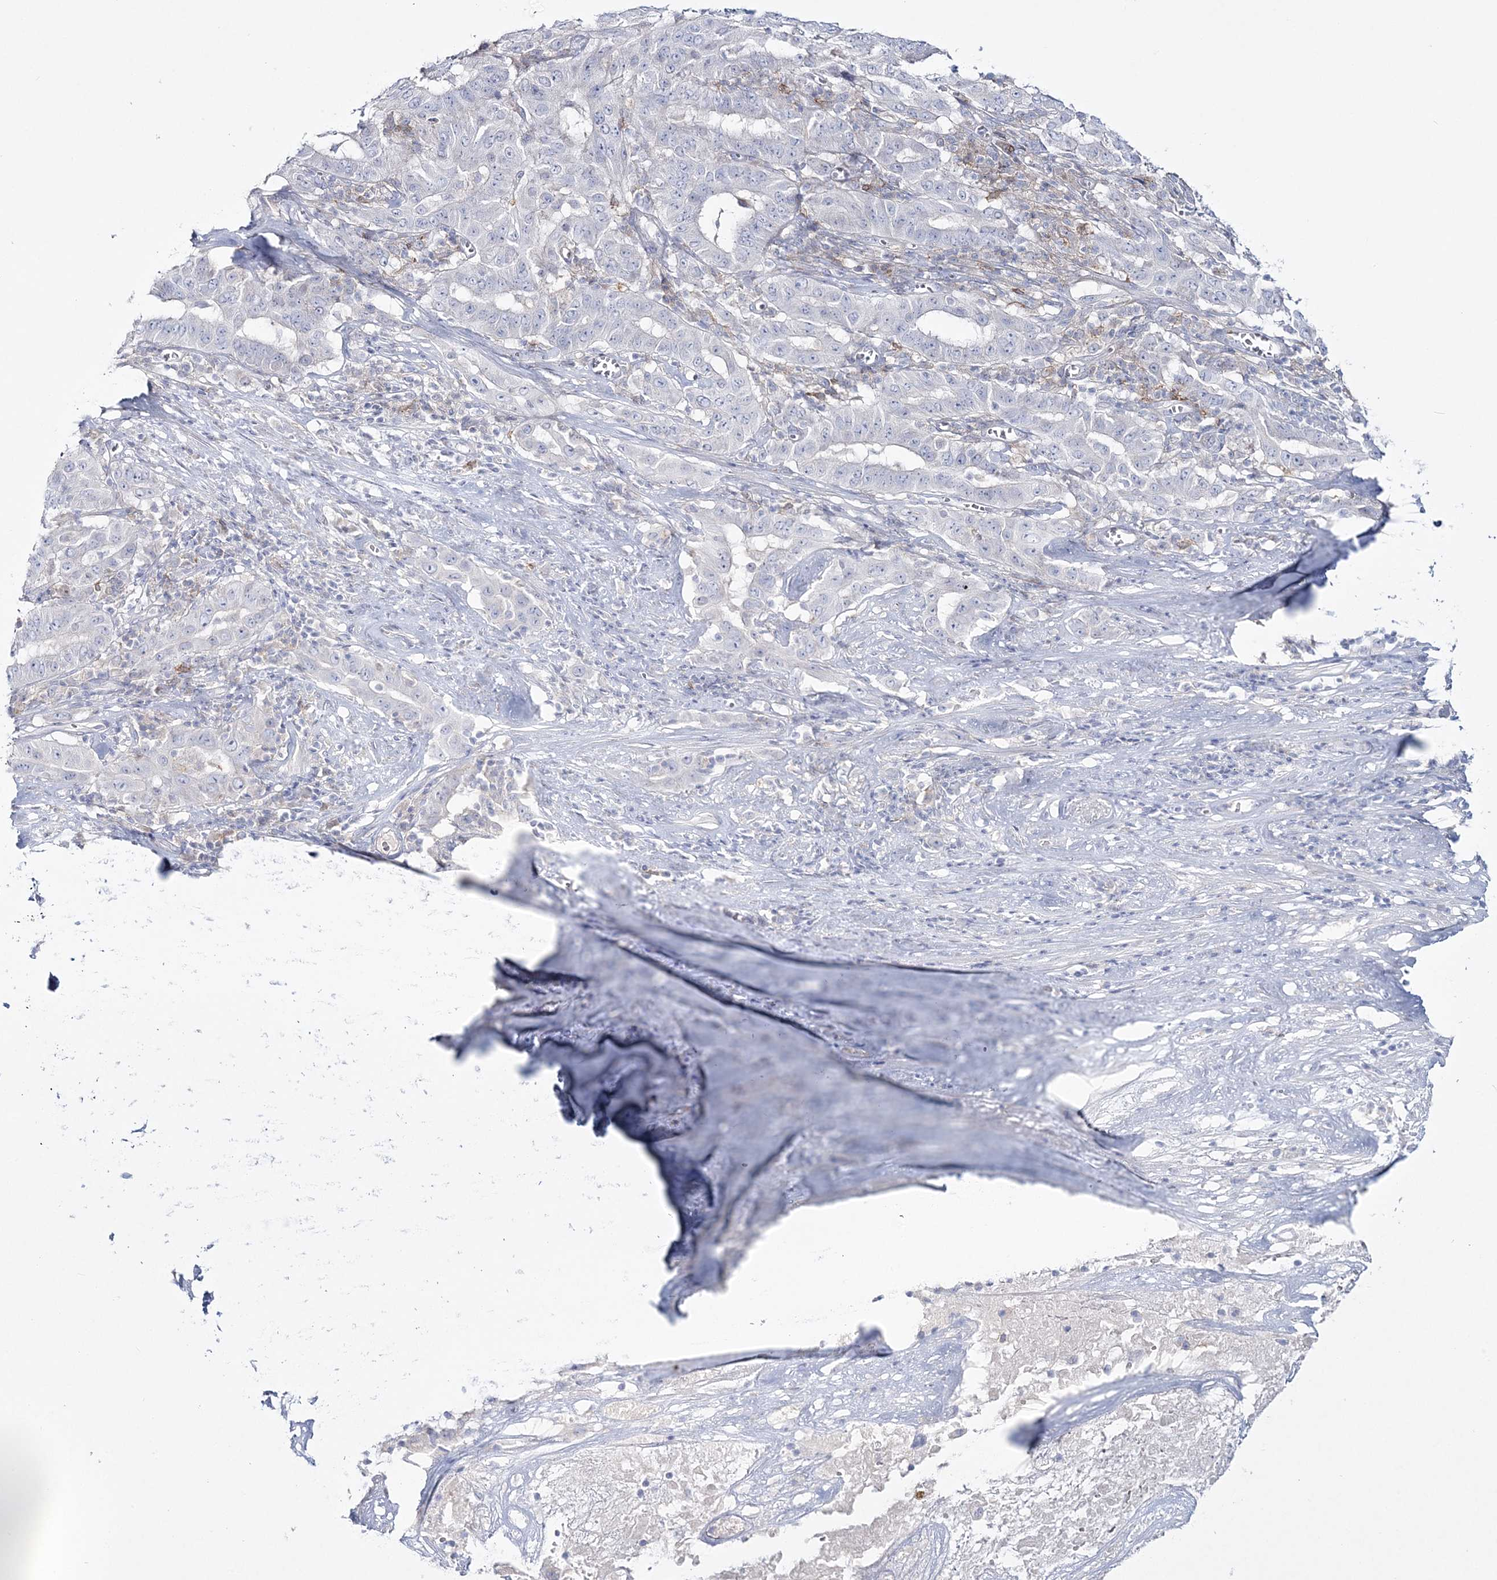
{"staining": {"intensity": "negative", "quantity": "none", "location": "none"}, "tissue": "pancreatic cancer", "cell_type": "Tumor cells", "image_type": "cancer", "snomed": [{"axis": "morphology", "description": "Adenocarcinoma, NOS"}, {"axis": "topography", "description": "Pancreas"}], "caption": "A histopathology image of pancreatic cancer (adenocarcinoma) stained for a protein exhibits no brown staining in tumor cells. (Stains: DAB (3,3'-diaminobenzidine) IHC with hematoxylin counter stain, Microscopy: brightfield microscopy at high magnification).", "gene": "WDSUB1", "patient": {"sex": "male", "age": 63}}